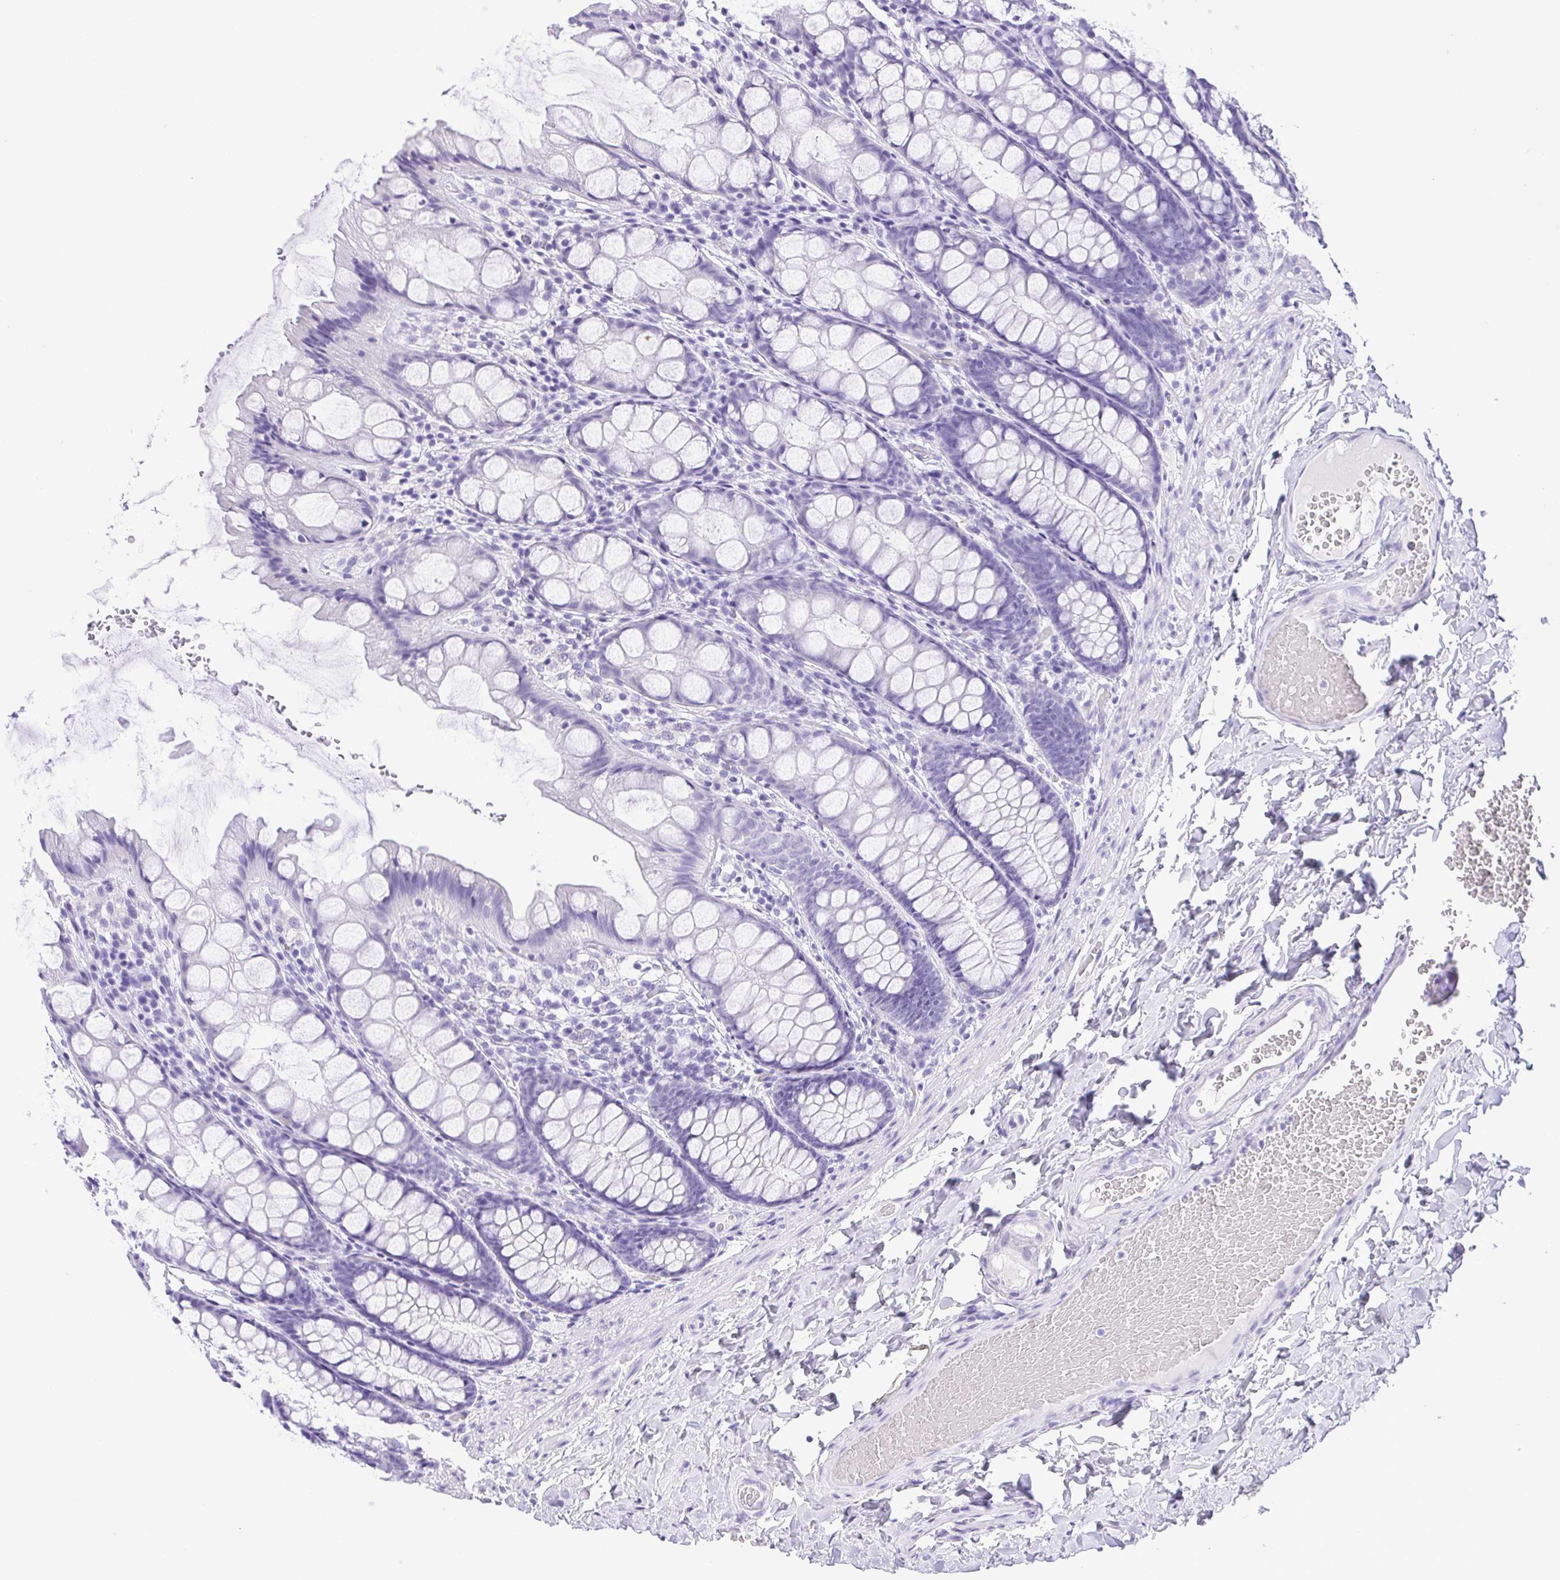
{"staining": {"intensity": "negative", "quantity": "none", "location": "none"}, "tissue": "colon", "cell_type": "Endothelial cells", "image_type": "normal", "snomed": [{"axis": "morphology", "description": "Normal tissue, NOS"}, {"axis": "topography", "description": "Colon"}], "caption": "The IHC photomicrograph has no significant positivity in endothelial cells of colon. The staining was performed using DAB to visualize the protein expression in brown, while the nuclei were stained in blue with hematoxylin (Magnification: 20x).", "gene": "CDSN", "patient": {"sex": "male", "age": 47}}